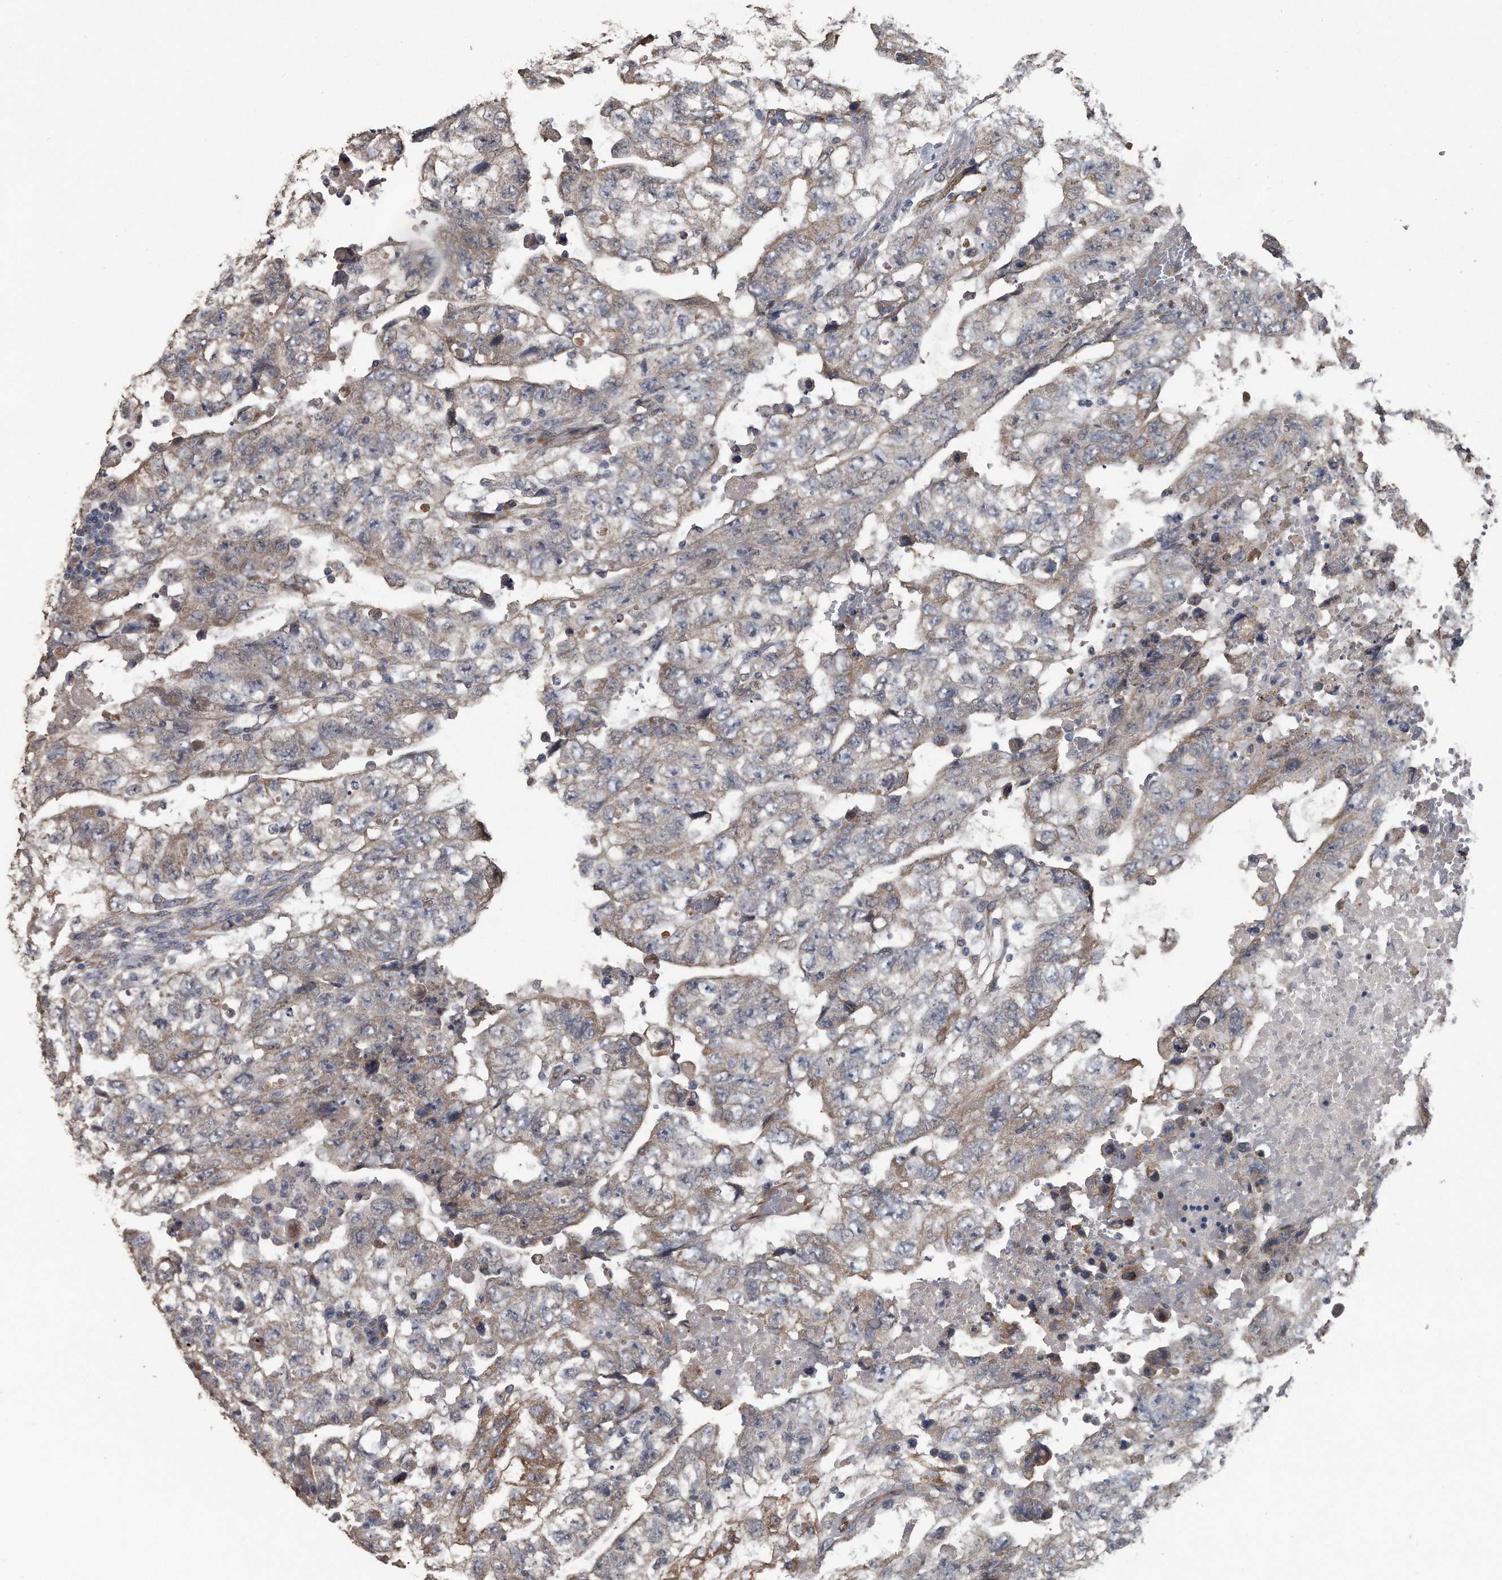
{"staining": {"intensity": "moderate", "quantity": "<25%", "location": "cytoplasmic/membranous"}, "tissue": "testis cancer", "cell_type": "Tumor cells", "image_type": "cancer", "snomed": [{"axis": "morphology", "description": "Carcinoma, Embryonal, NOS"}, {"axis": "topography", "description": "Testis"}], "caption": "Protein expression by immunohistochemistry reveals moderate cytoplasmic/membranous staining in about <25% of tumor cells in testis cancer (embryonal carcinoma). (Brightfield microscopy of DAB IHC at high magnification).", "gene": "PCLO", "patient": {"sex": "male", "age": 36}}